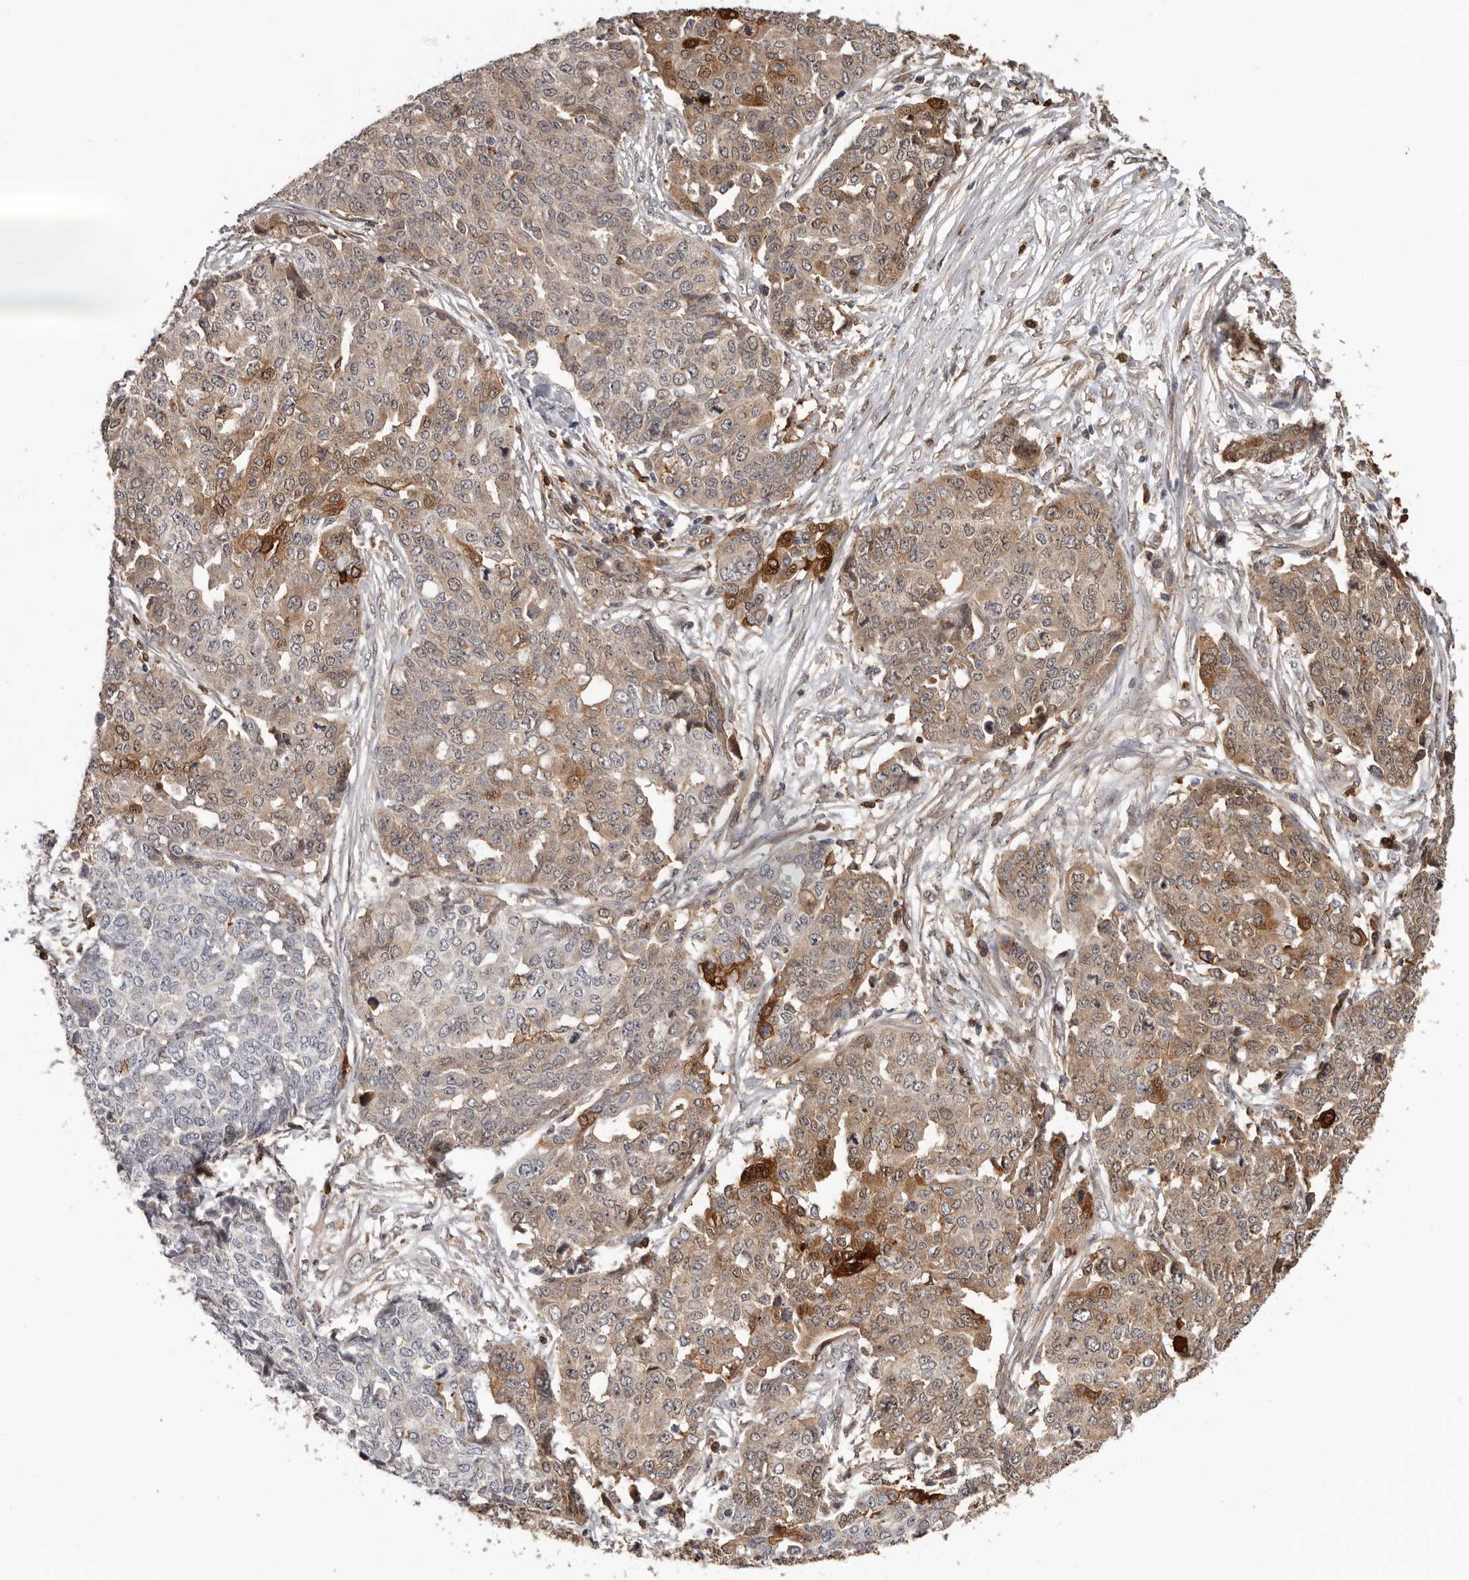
{"staining": {"intensity": "moderate", "quantity": ">75%", "location": "cytoplasmic/membranous"}, "tissue": "ovarian cancer", "cell_type": "Tumor cells", "image_type": "cancer", "snomed": [{"axis": "morphology", "description": "Cystadenocarcinoma, serous, NOS"}, {"axis": "topography", "description": "Soft tissue"}, {"axis": "topography", "description": "Ovary"}], "caption": "This histopathology image shows ovarian serous cystadenocarcinoma stained with immunohistochemistry to label a protein in brown. The cytoplasmic/membranous of tumor cells show moderate positivity for the protein. Nuclei are counter-stained blue.", "gene": "PRR12", "patient": {"sex": "female", "age": 57}}